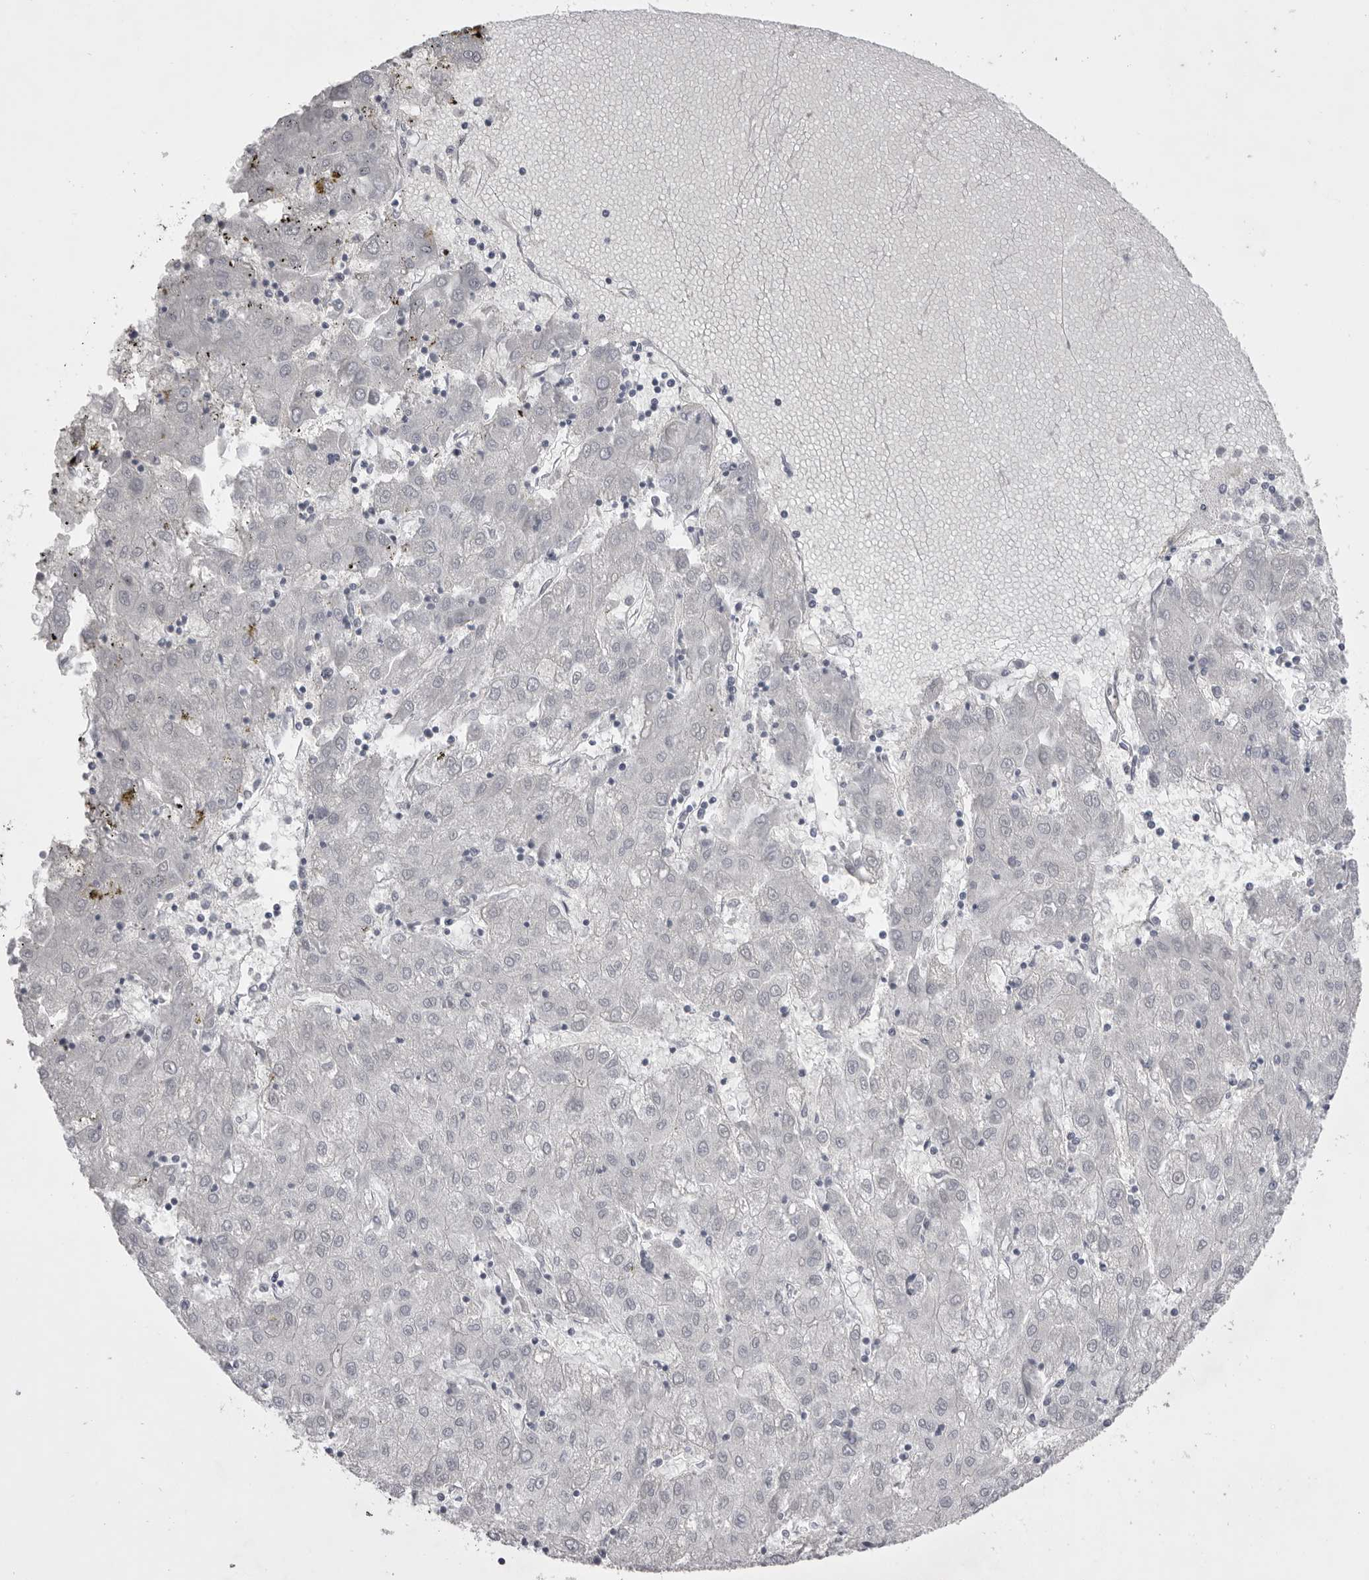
{"staining": {"intensity": "negative", "quantity": "none", "location": "none"}, "tissue": "liver cancer", "cell_type": "Tumor cells", "image_type": "cancer", "snomed": [{"axis": "morphology", "description": "Carcinoma, Hepatocellular, NOS"}, {"axis": "topography", "description": "Liver"}], "caption": "Tumor cells are negative for protein expression in human liver hepatocellular carcinoma. (IHC, brightfield microscopy, high magnification).", "gene": "ZBTB7B", "patient": {"sex": "male", "age": 72}}